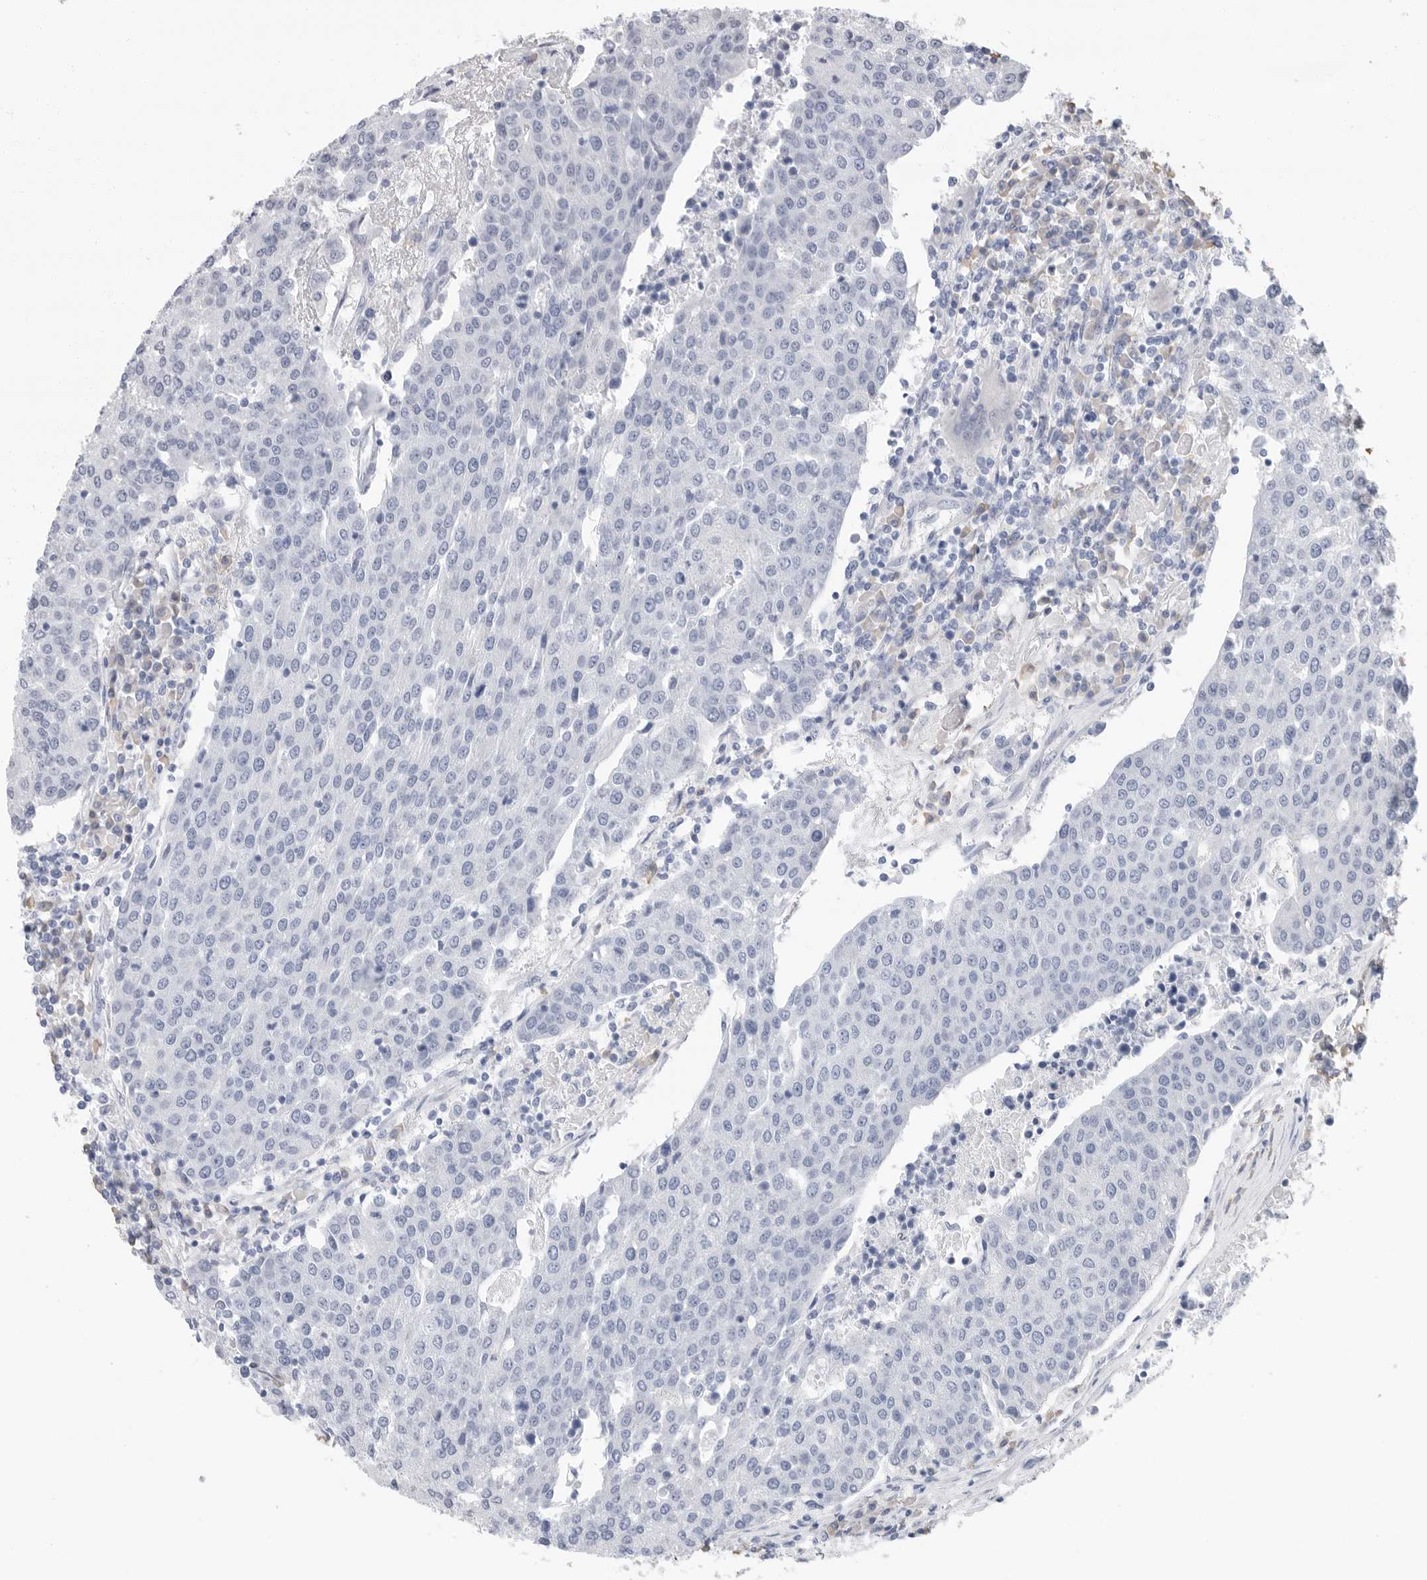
{"staining": {"intensity": "negative", "quantity": "none", "location": "none"}, "tissue": "urothelial cancer", "cell_type": "Tumor cells", "image_type": "cancer", "snomed": [{"axis": "morphology", "description": "Urothelial carcinoma, High grade"}, {"axis": "topography", "description": "Urinary bladder"}], "caption": "Immunohistochemistry (IHC) photomicrograph of human urothelial carcinoma (high-grade) stained for a protein (brown), which demonstrates no expression in tumor cells.", "gene": "ARHGEF10", "patient": {"sex": "female", "age": 85}}